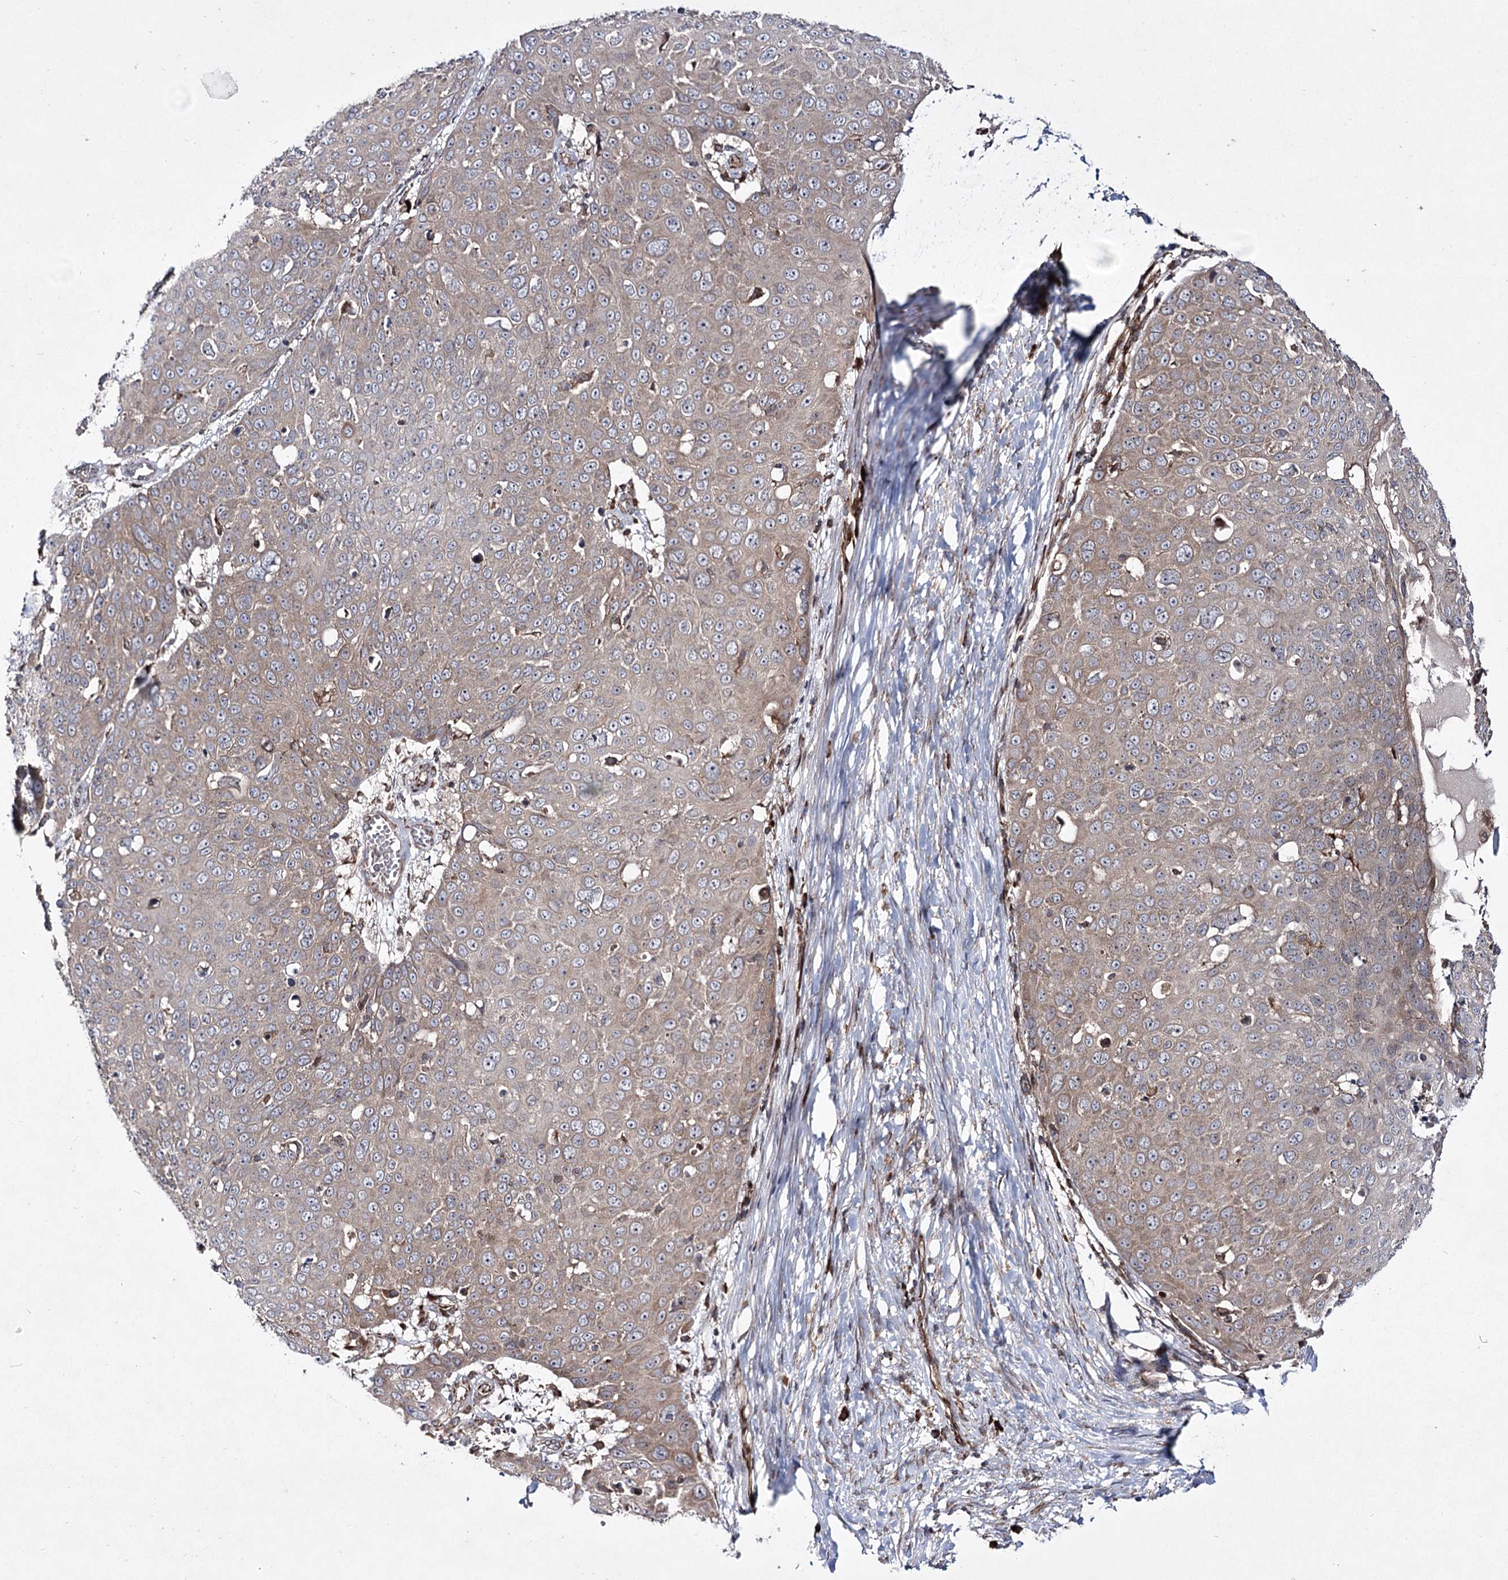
{"staining": {"intensity": "weak", "quantity": "<25%", "location": "cytoplasmic/membranous"}, "tissue": "skin cancer", "cell_type": "Tumor cells", "image_type": "cancer", "snomed": [{"axis": "morphology", "description": "Squamous cell carcinoma, NOS"}, {"axis": "topography", "description": "Skin"}], "caption": "Immunohistochemistry (IHC) micrograph of human squamous cell carcinoma (skin) stained for a protein (brown), which displays no expression in tumor cells.", "gene": "HECTD2", "patient": {"sex": "male", "age": 71}}